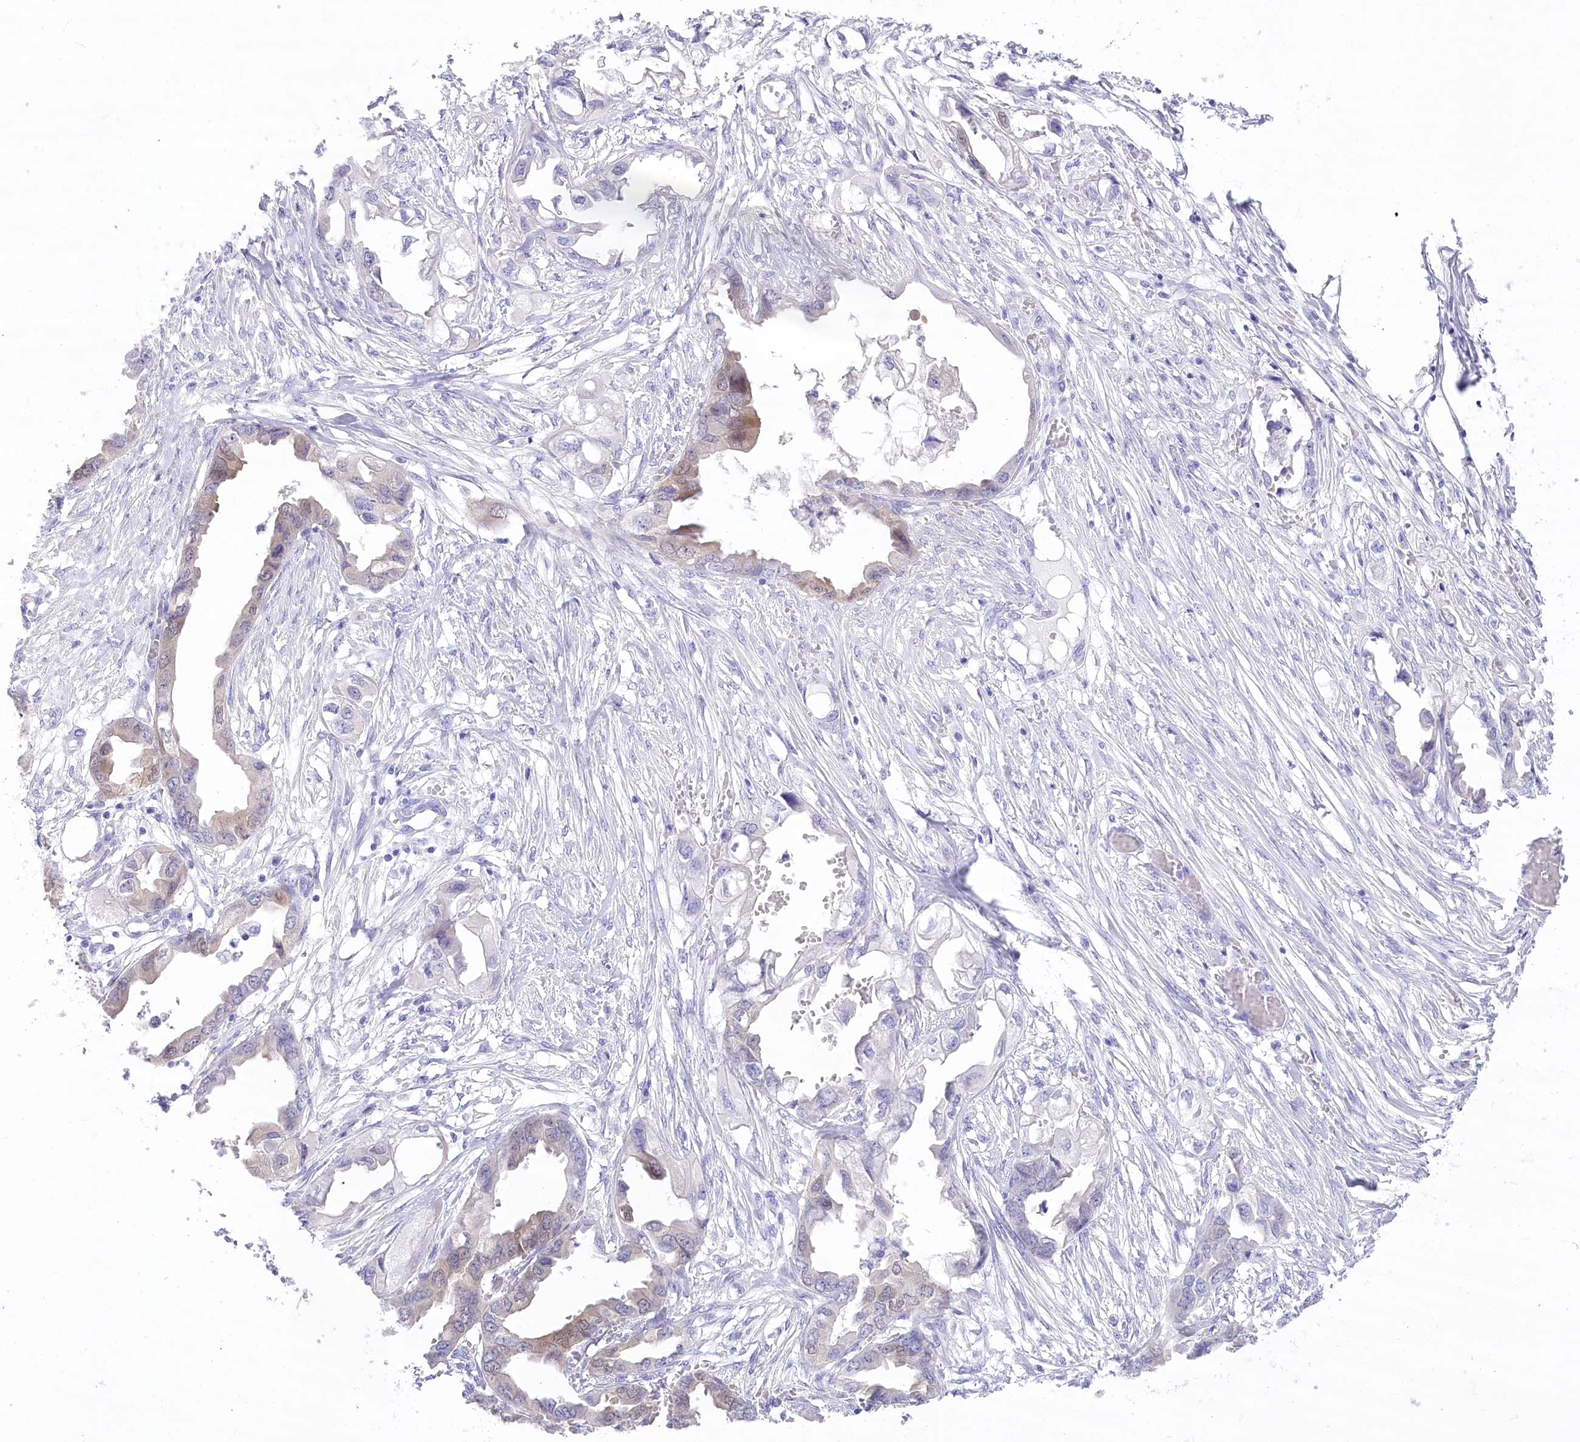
{"staining": {"intensity": "weak", "quantity": "<25%", "location": "cytoplasmic/membranous"}, "tissue": "endometrial cancer", "cell_type": "Tumor cells", "image_type": "cancer", "snomed": [{"axis": "morphology", "description": "Adenocarcinoma, NOS"}, {"axis": "morphology", "description": "Adenocarcinoma, metastatic, NOS"}, {"axis": "topography", "description": "Adipose tissue"}, {"axis": "topography", "description": "Endometrium"}], "caption": "Photomicrograph shows no significant protein expression in tumor cells of endometrial cancer.", "gene": "PBLD", "patient": {"sex": "female", "age": 67}}